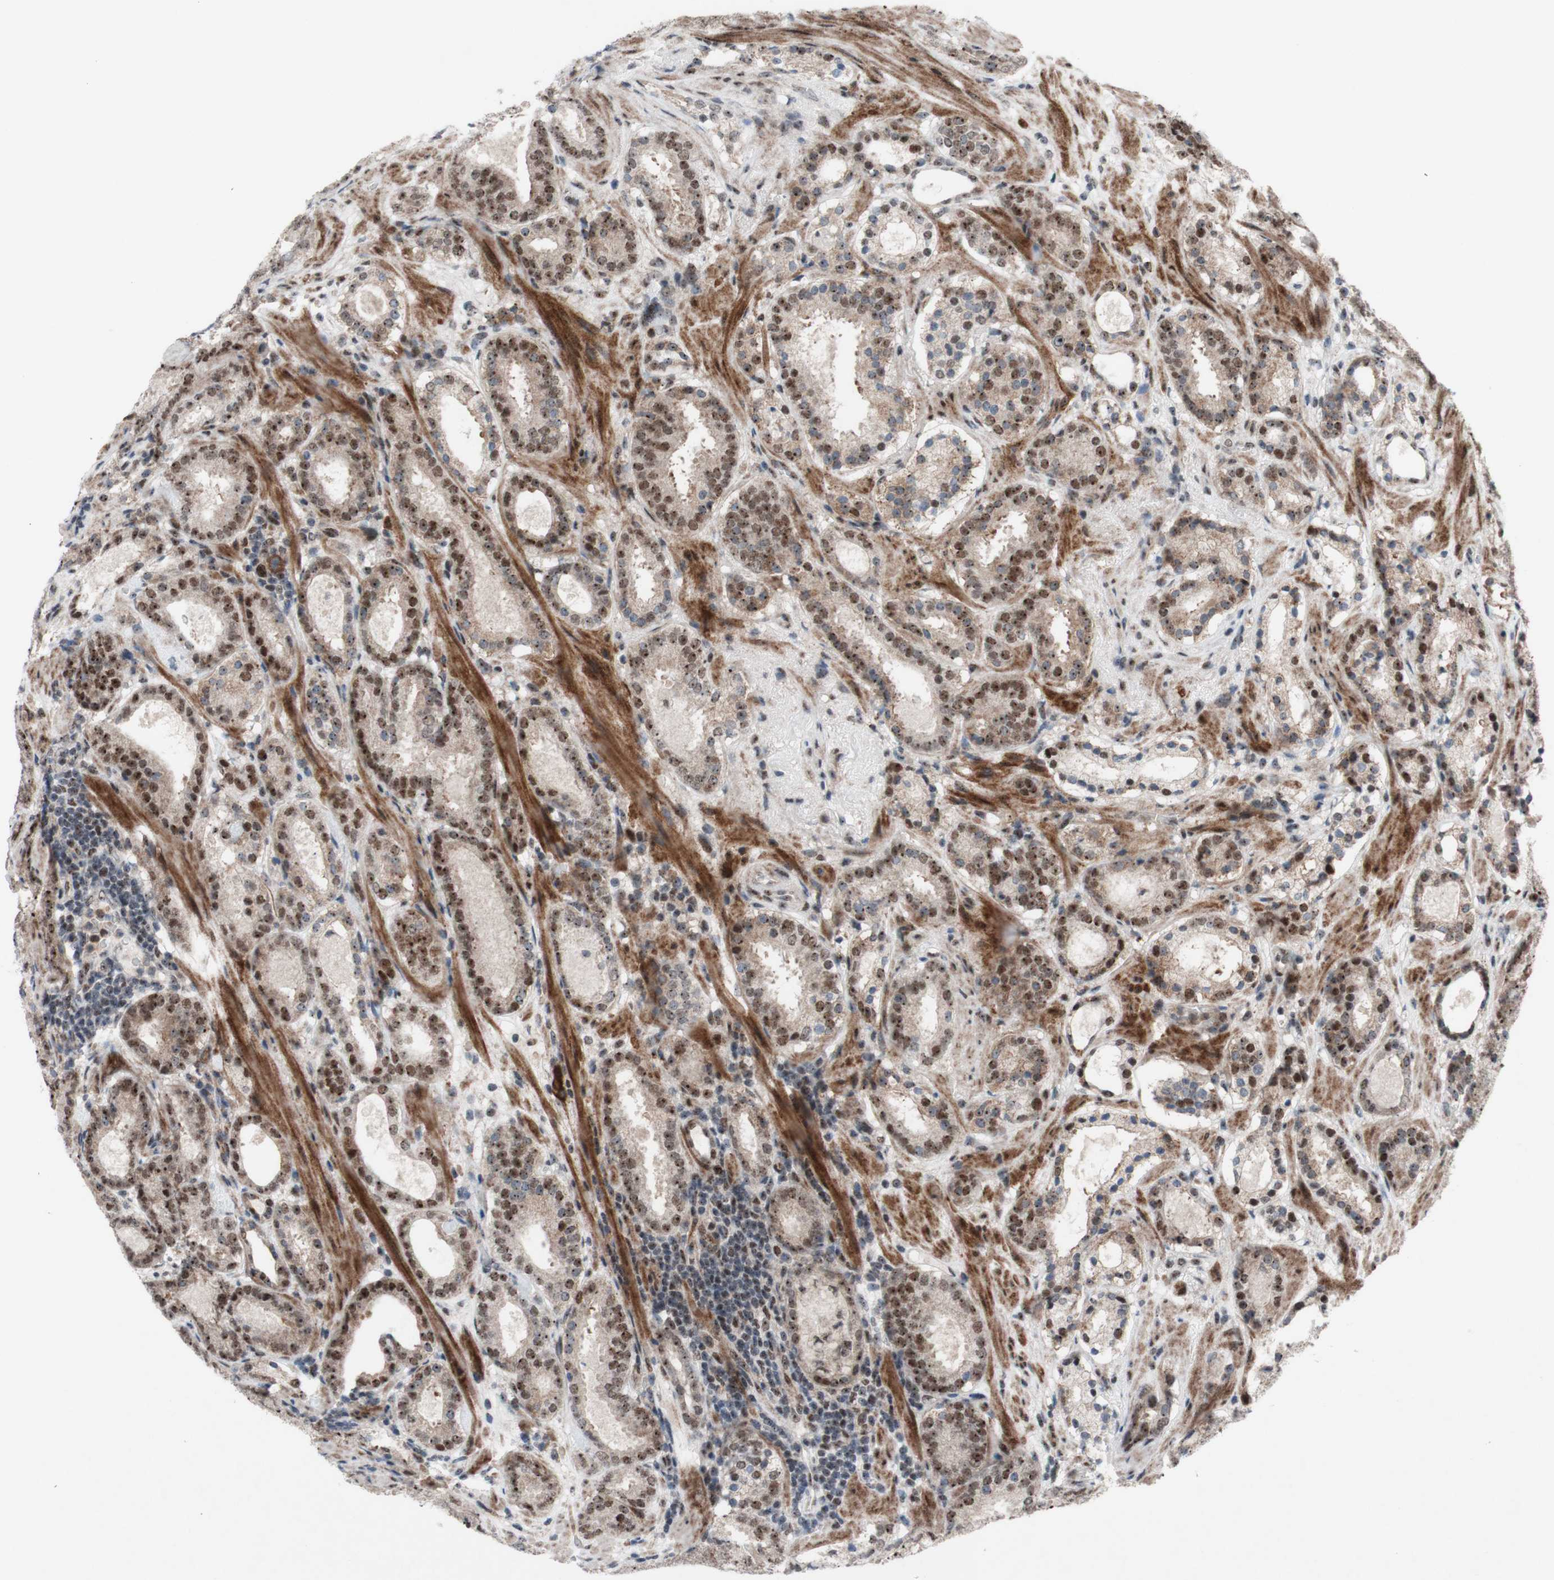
{"staining": {"intensity": "moderate", "quantity": ">75%", "location": "nuclear"}, "tissue": "prostate cancer", "cell_type": "Tumor cells", "image_type": "cancer", "snomed": [{"axis": "morphology", "description": "Adenocarcinoma, Low grade"}, {"axis": "topography", "description": "Prostate"}], "caption": "DAB (3,3'-diaminobenzidine) immunohistochemical staining of human prostate cancer (low-grade adenocarcinoma) displays moderate nuclear protein staining in about >75% of tumor cells.", "gene": "POLR1A", "patient": {"sex": "male", "age": 69}}